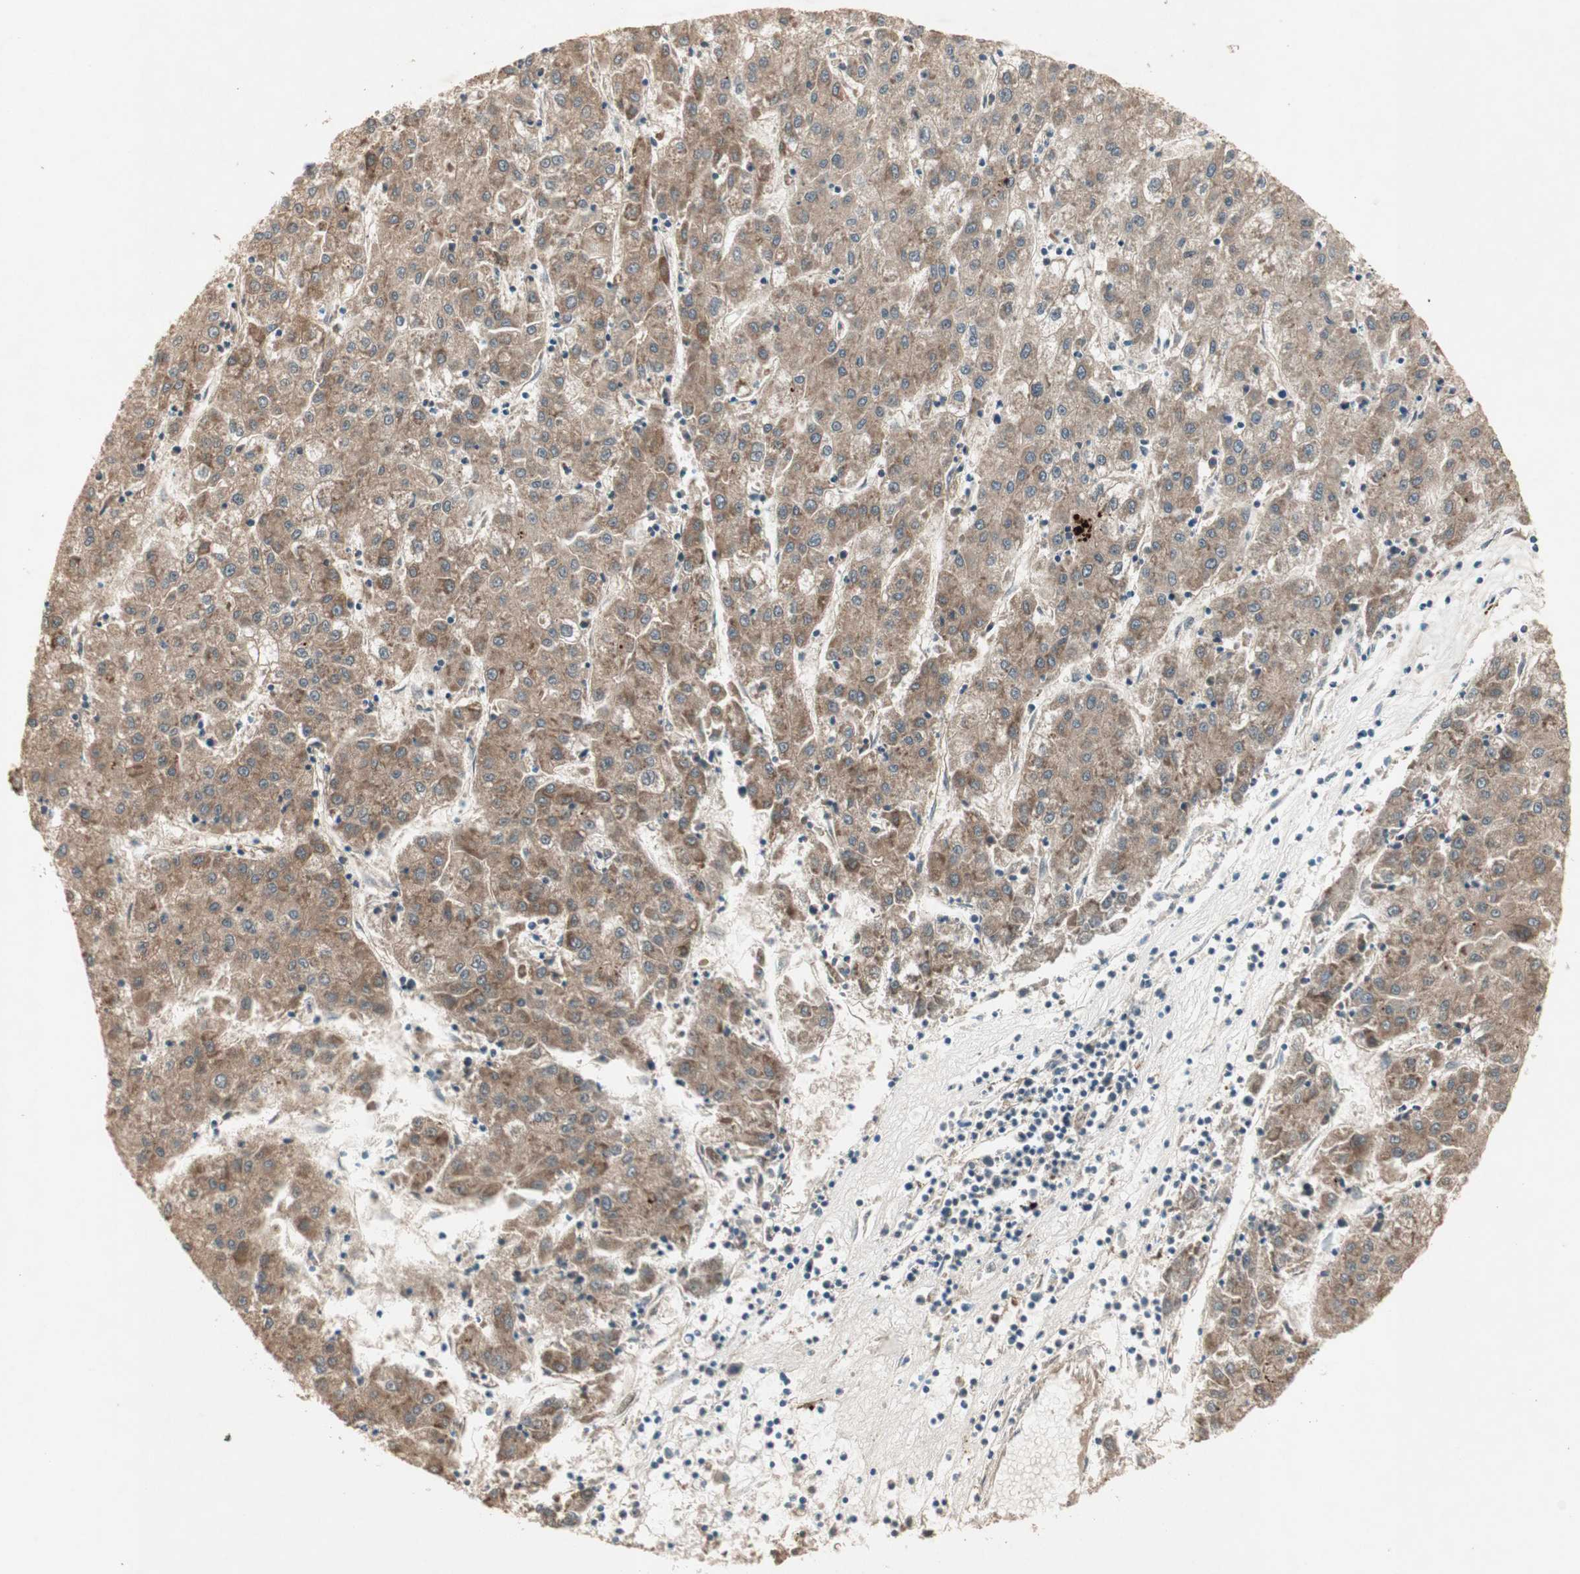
{"staining": {"intensity": "moderate", "quantity": ">75%", "location": "cytoplasmic/membranous"}, "tissue": "liver cancer", "cell_type": "Tumor cells", "image_type": "cancer", "snomed": [{"axis": "morphology", "description": "Carcinoma, Hepatocellular, NOS"}, {"axis": "topography", "description": "Liver"}], "caption": "Liver cancer stained with a brown dye exhibits moderate cytoplasmic/membranous positive expression in approximately >75% of tumor cells.", "gene": "ACSL5", "patient": {"sex": "male", "age": 72}}